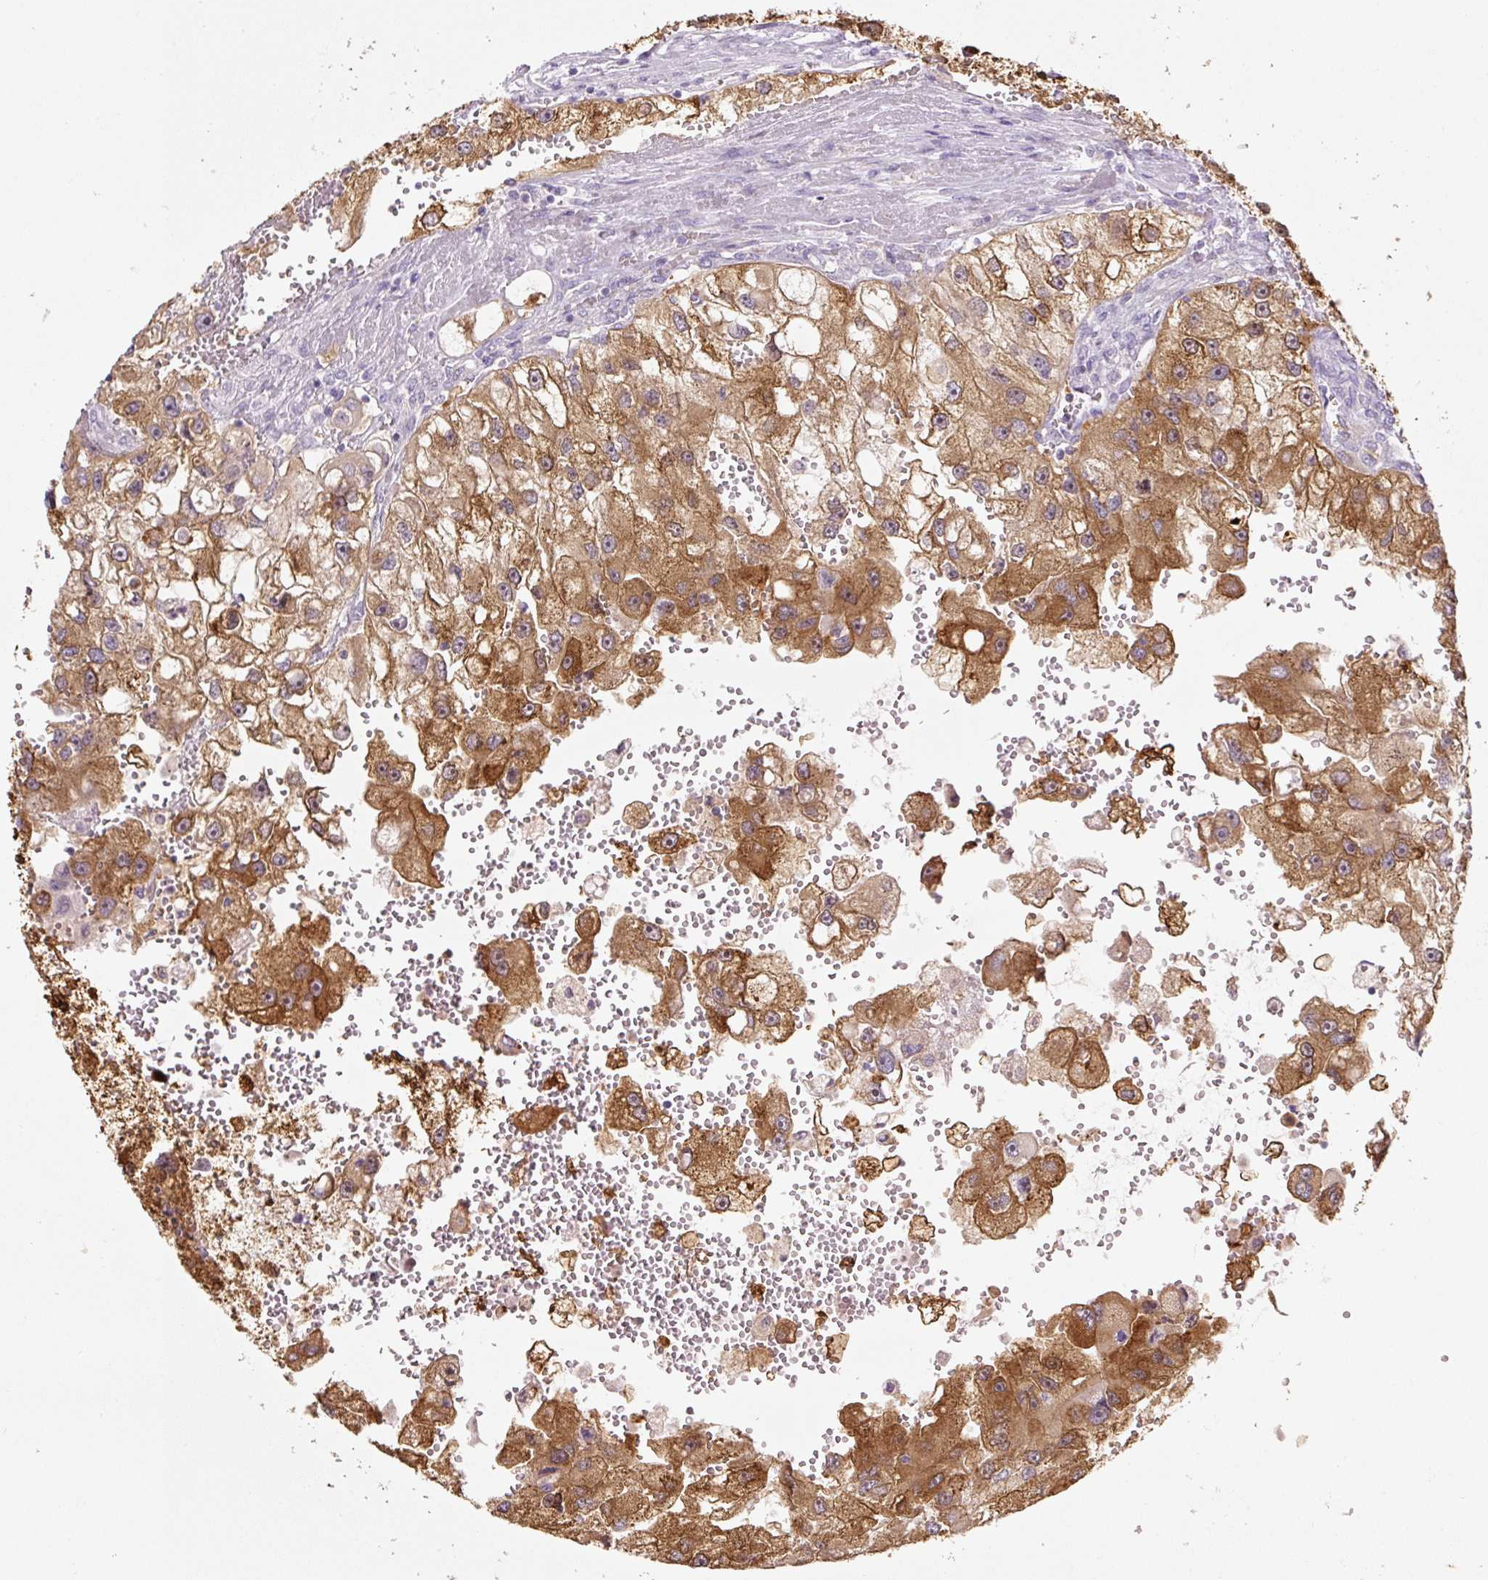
{"staining": {"intensity": "moderate", "quantity": ">75%", "location": "cytoplasmic/membranous"}, "tissue": "renal cancer", "cell_type": "Tumor cells", "image_type": "cancer", "snomed": [{"axis": "morphology", "description": "Adenocarcinoma, NOS"}, {"axis": "topography", "description": "Kidney"}], "caption": "Tumor cells reveal moderate cytoplasmic/membranous expression in approximately >75% of cells in renal cancer (adenocarcinoma). The staining is performed using DAB (3,3'-diaminobenzidine) brown chromogen to label protein expression. The nuclei are counter-stained blue using hematoxylin.", "gene": "SPSB2", "patient": {"sex": "male", "age": 63}}